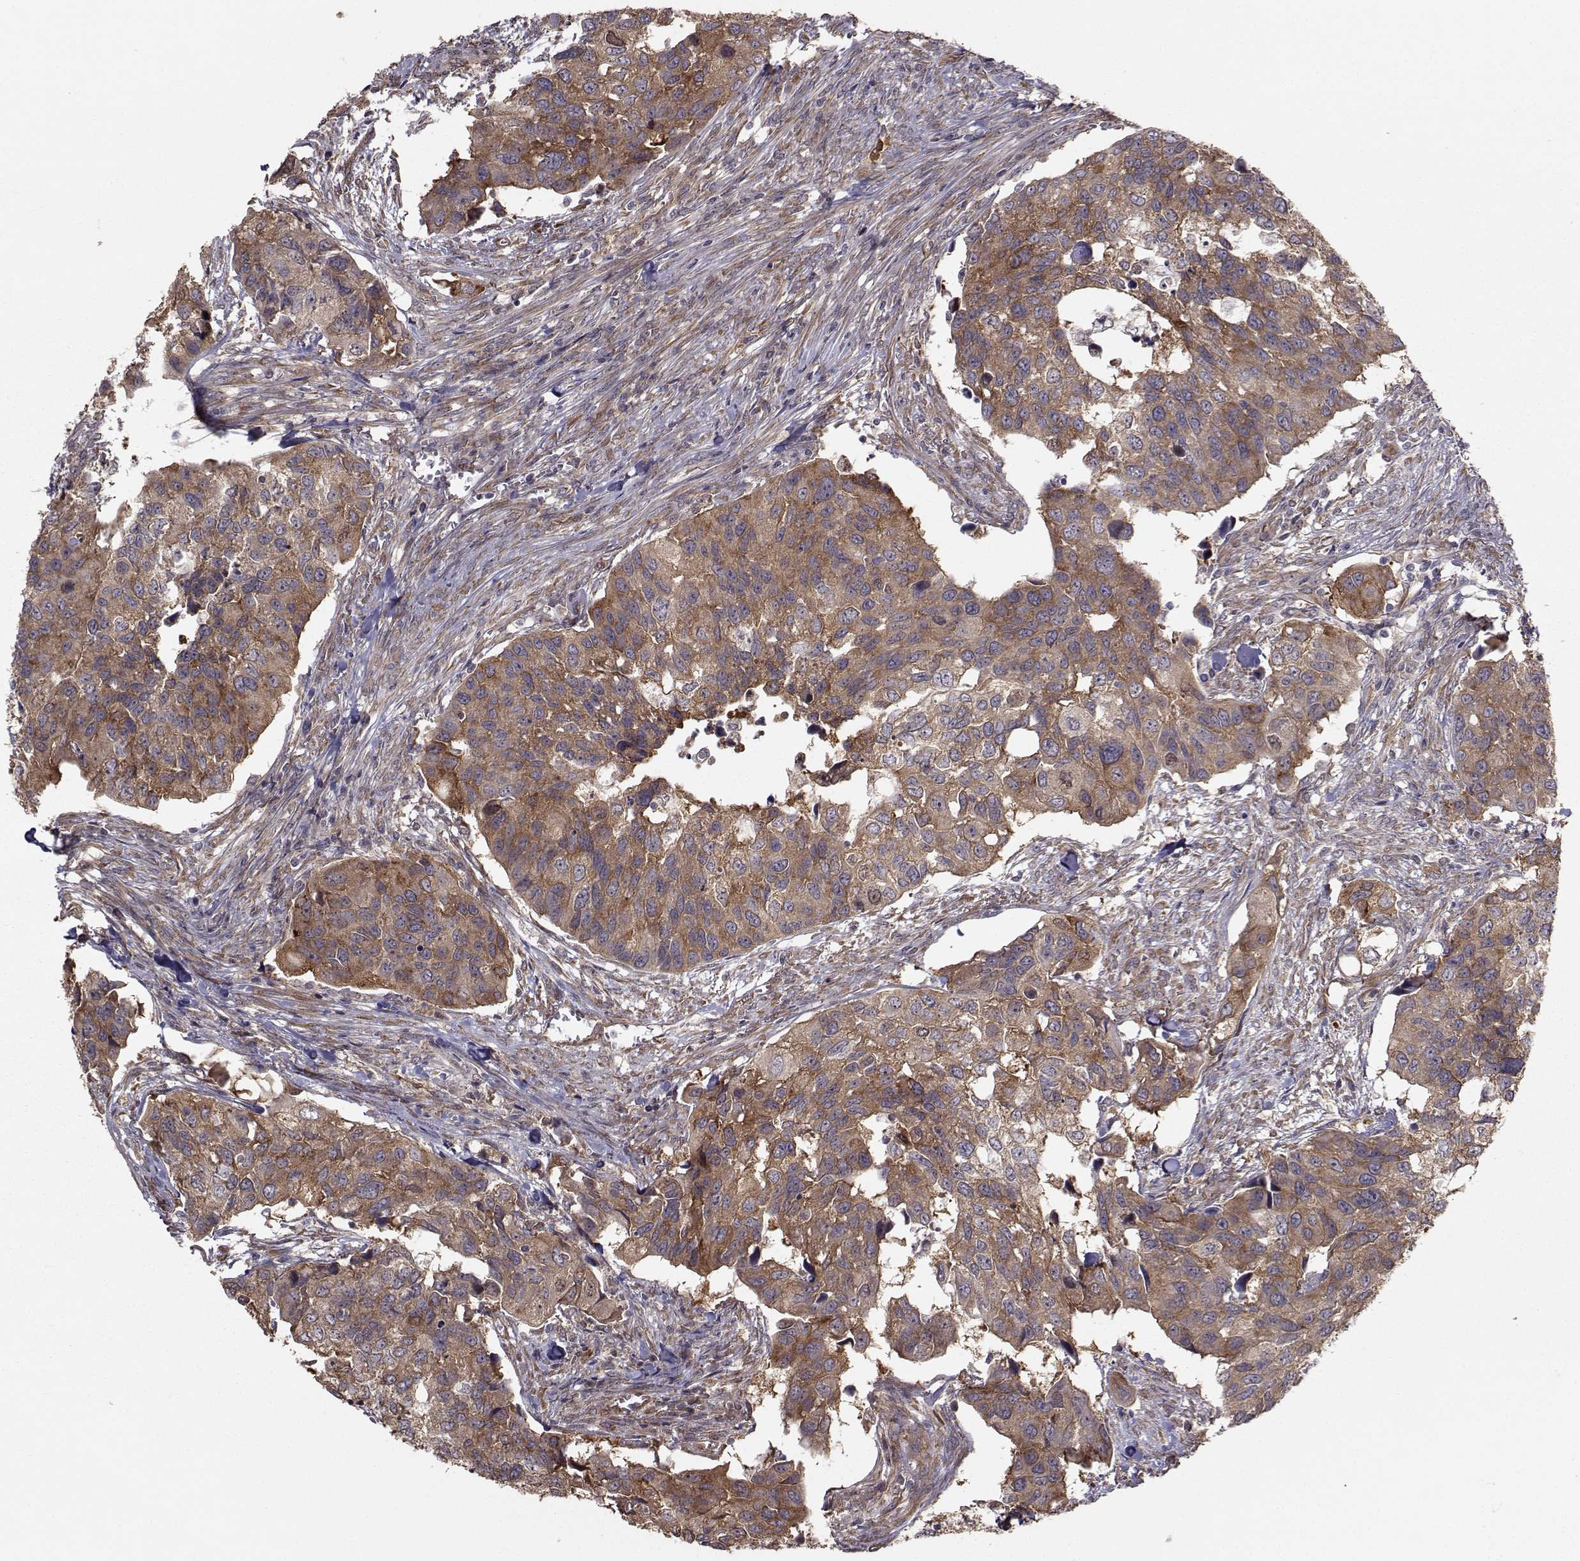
{"staining": {"intensity": "moderate", "quantity": "<25%", "location": "cytoplasmic/membranous"}, "tissue": "urothelial cancer", "cell_type": "Tumor cells", "image_type": "cancer", "snomed": [{"axis": "morphology", "description": "Urothelial carcinoma, High grade"}, {"axis": "topography", "description": "Urinary bladder"}], "caption": "This image displays immunohistochemistry (IHC) staining of urothelial cancer, with low moderate cytoplasmic/membranous expression in approximately <25% of tumor cells.", "gene": "TRIP10", "patient": {"sex": "male", "age": 60}}